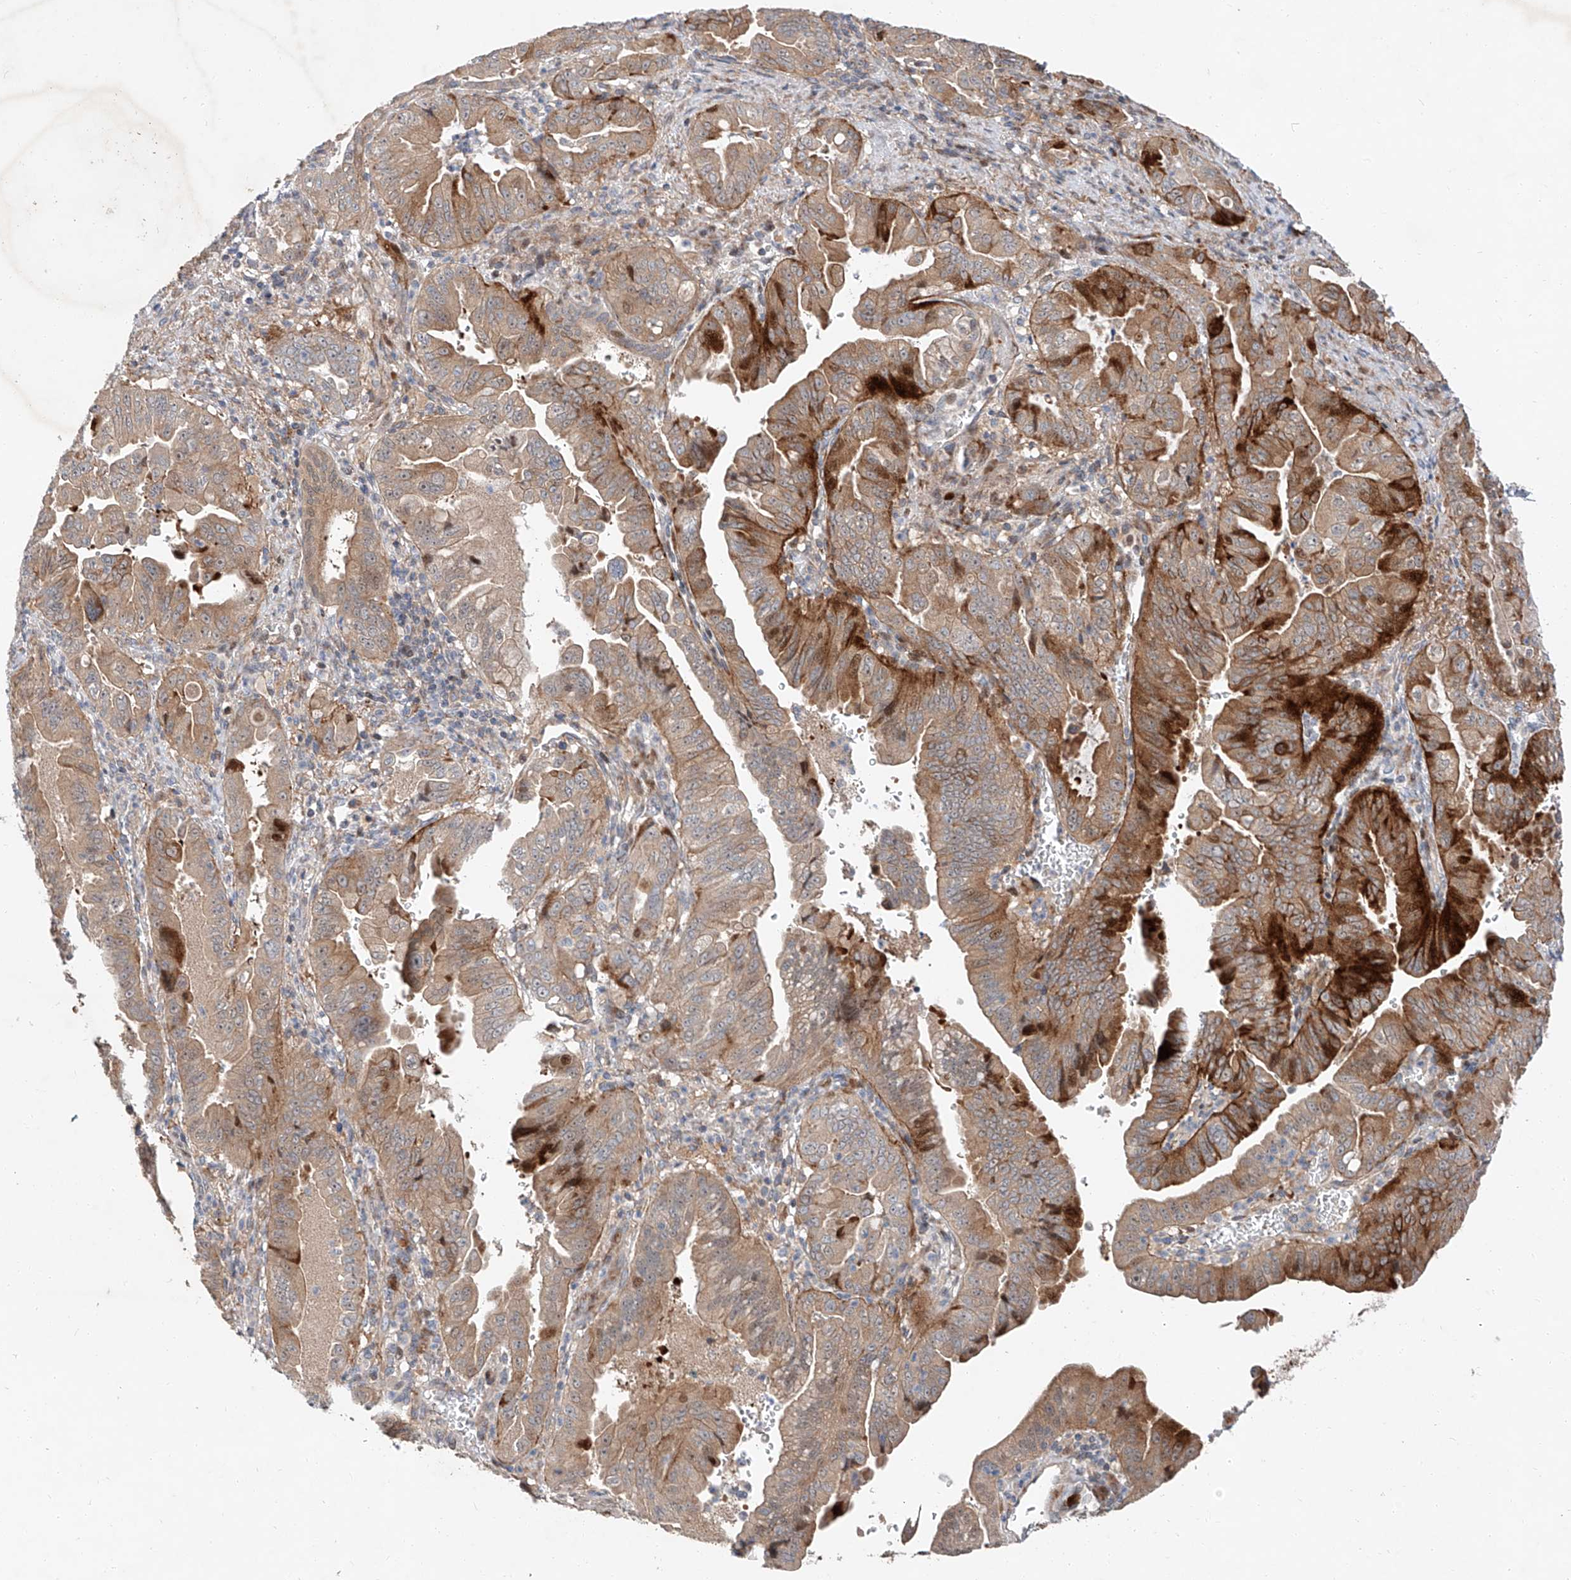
{"staining": {"intensity": "strong", "quantity": ">75%", "location": "cytoplasmic/membranous"}, "tissue": "pancreatic cancer", "cell_type": "Tumor cells", "image_type": "cancer", "snomed": [{"axis": "morphology", "description": "Adenocarcinoma, NOS"}, {"axis": "topography", "description": "Pancreas"}], "caption": "Immunohistochemical staining of human adenocarcinoma (pancreatic) displays high levels of strong cytoplasmic/membranous positivity in about >75% of tumor cells. (DAB (3,3'-diaminobenzidine) = brown stain, brightfield microscopy at high magnification).", "gene": "USF3", "patient": {"sex": "male", "age": 70}}